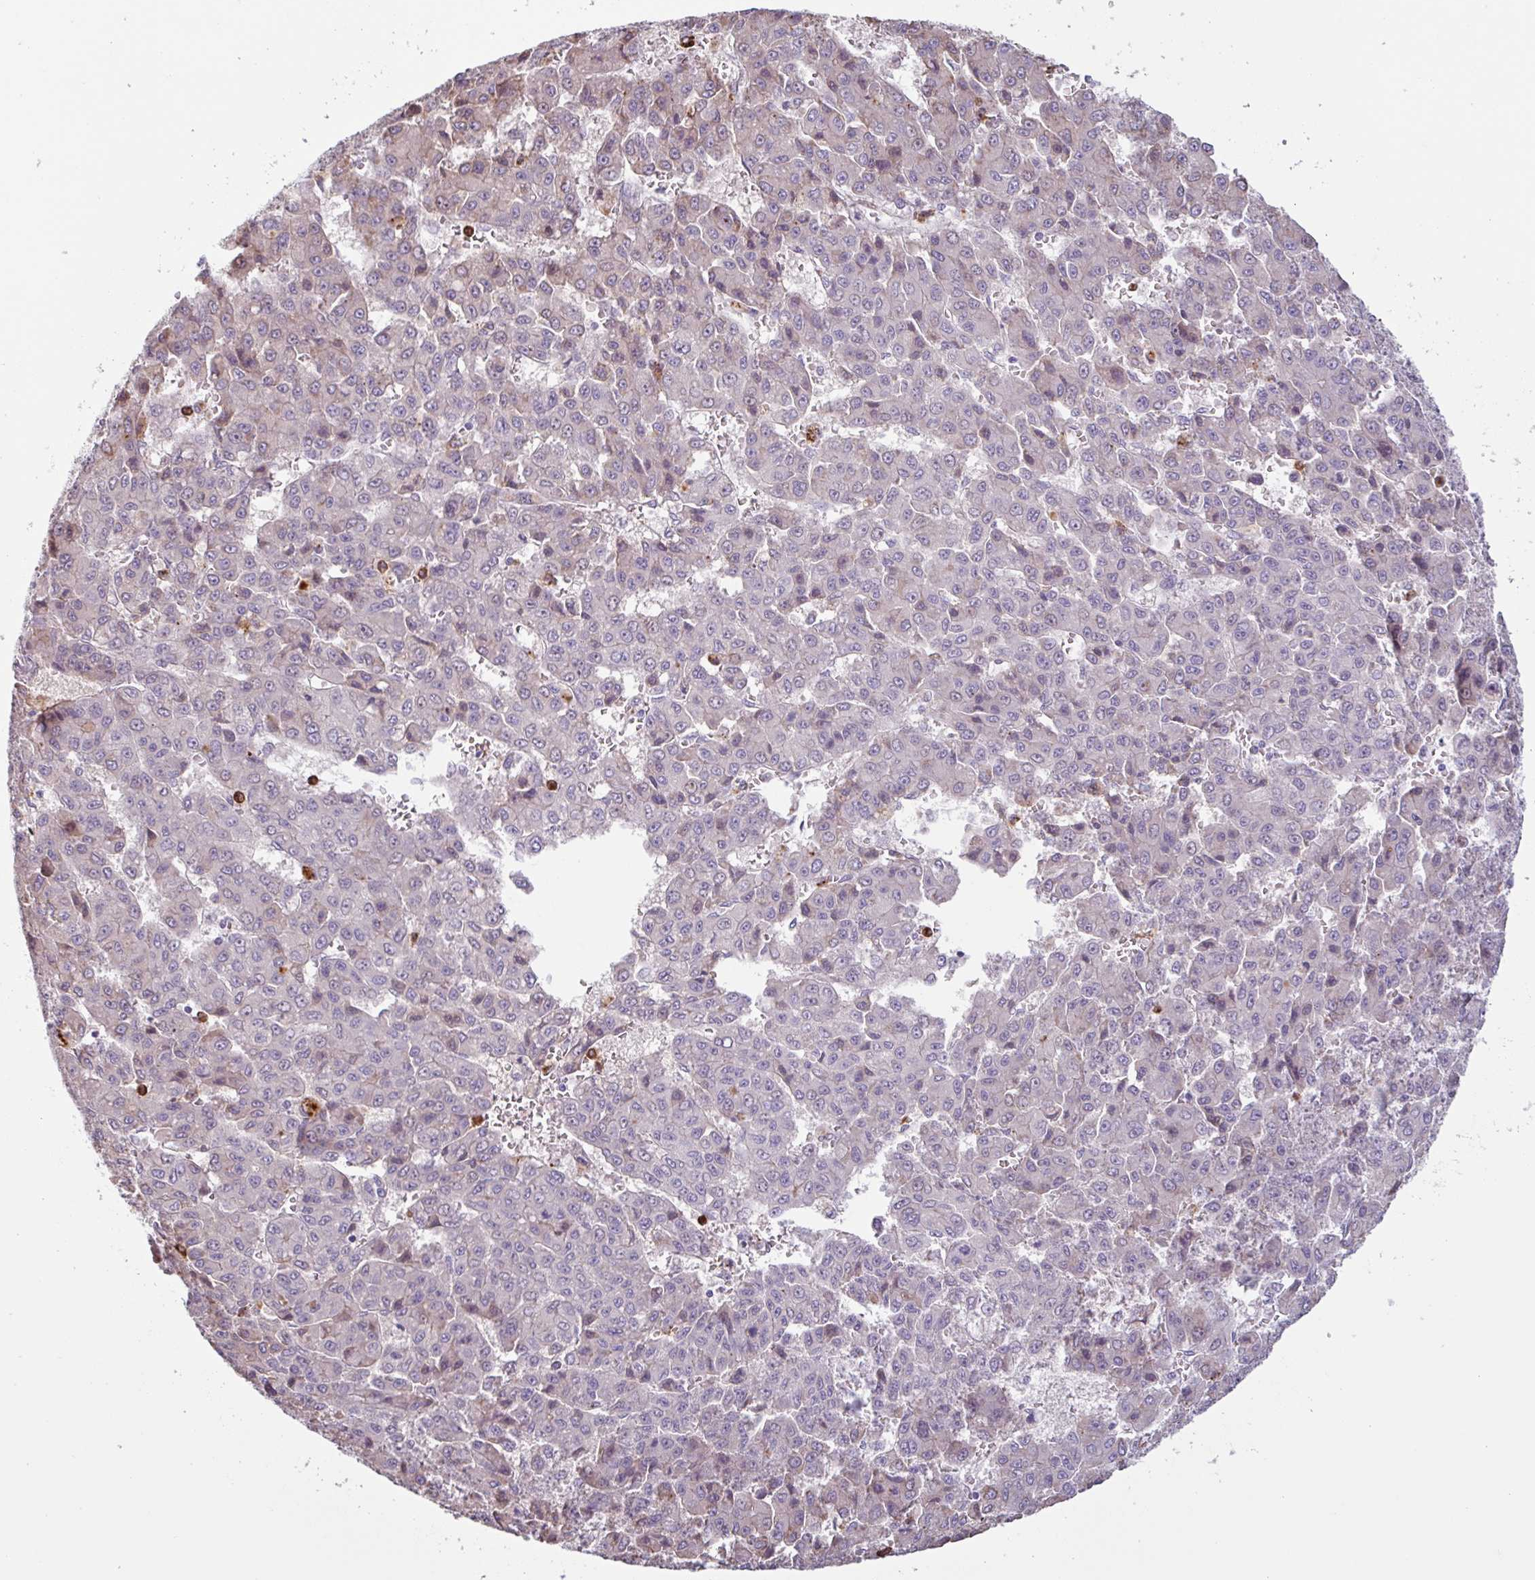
{"staining": {"intensity": "negative", "quantity": "none", "location": "none"}, "tissue": "liver cancer", "cell_type": "Tumor cells", "image_type": "cancer", "snomed": [{"axis": "morphology", "description": "Carcinoma, Hepatocellular, NOS"}, {"axis": "topography", "description": "Liver"}], "caption": "This histopathology image is of liver cancer stained with immunohistochemistry (IHC) to label a protein in brown with the nuclei are counter-stained blue. There is no expression in tumor cells.", "gene": "TAF1D", "patient": {"sex": "male", "age": 70}}